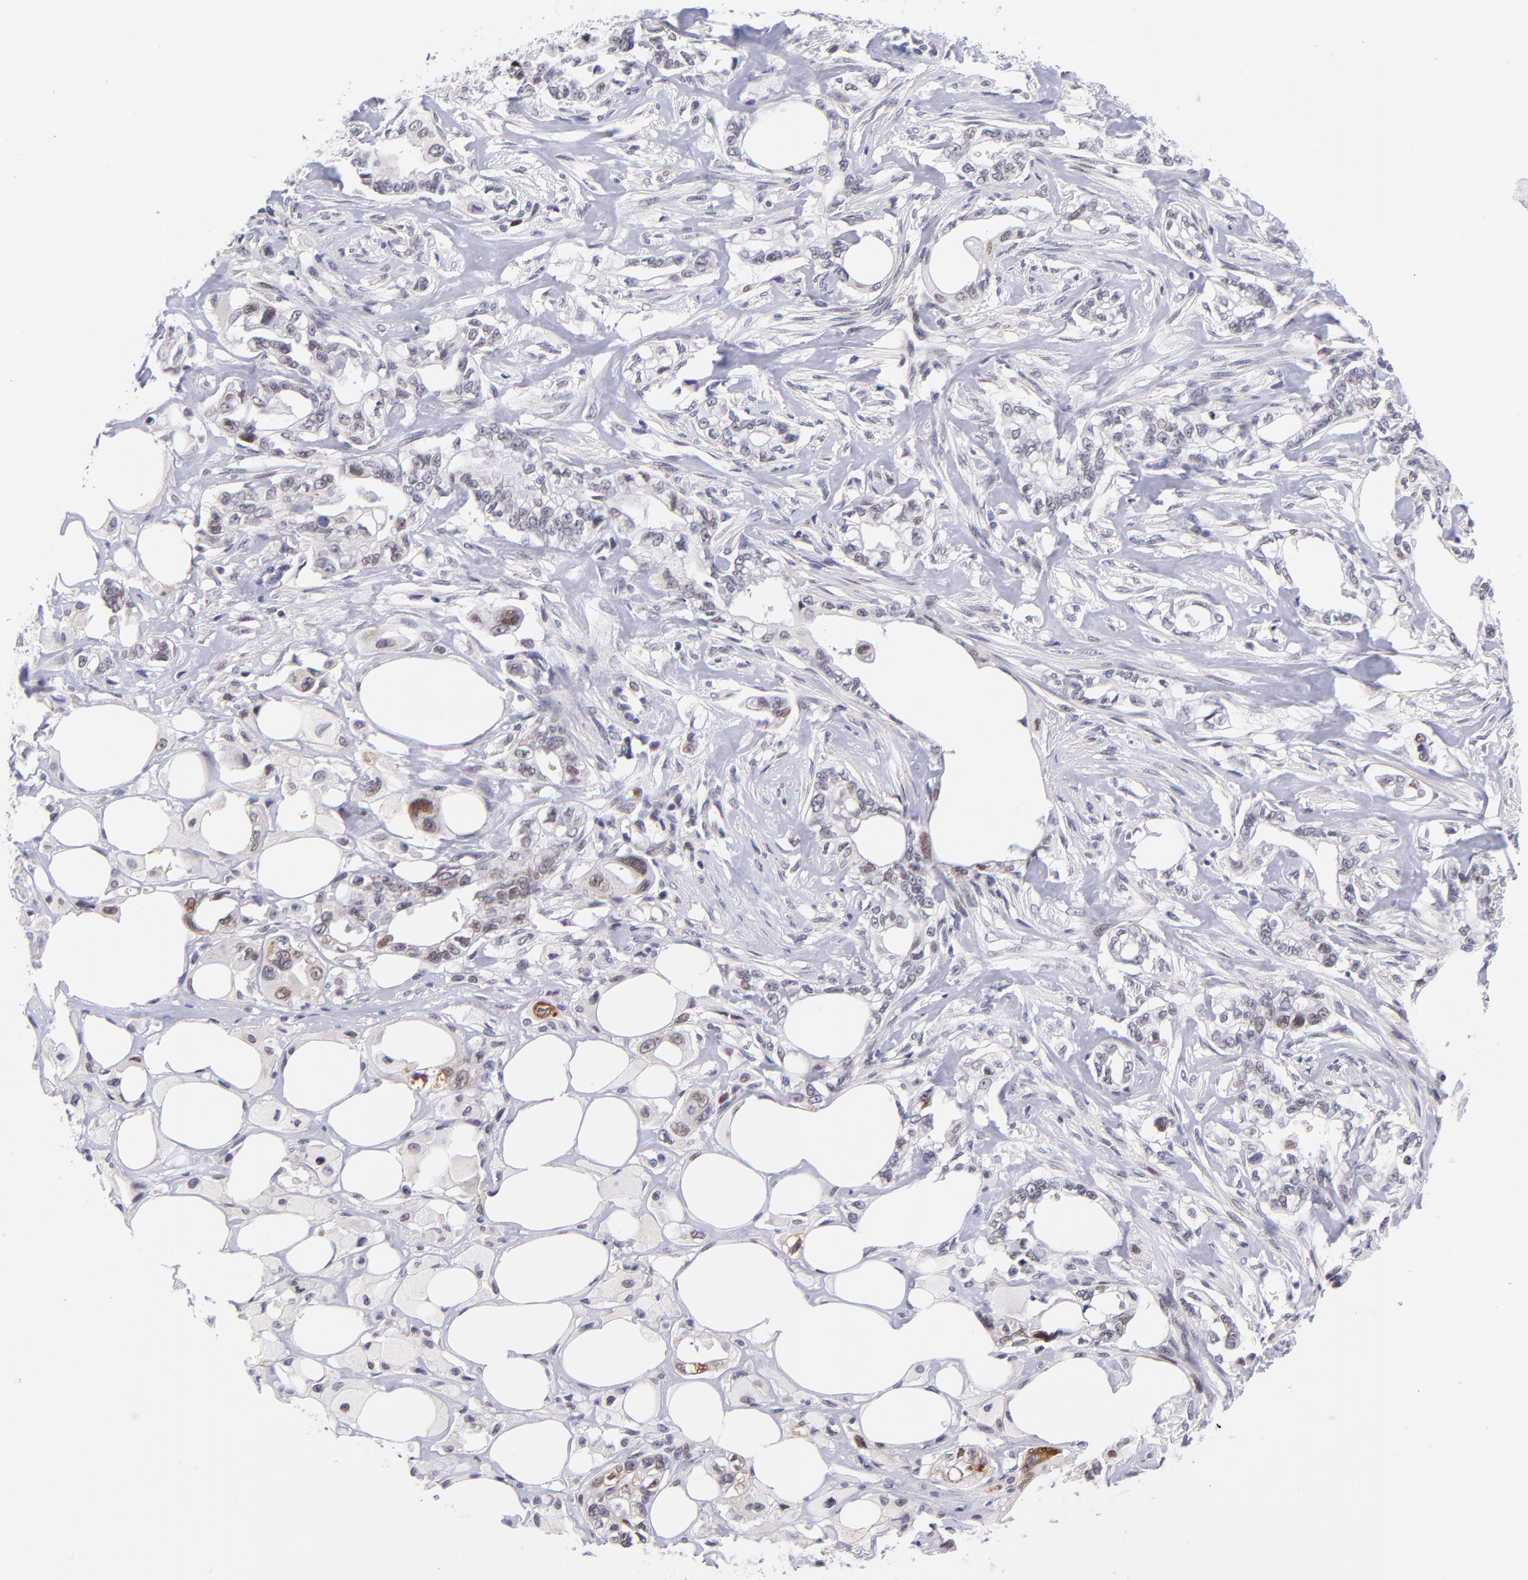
{"staining": {"intensity": "weak", "quantity": "25%-75%", "location": "nuclear"}, "tissue": "pancreatic cancer", "cell_type": "Tumor cells", "image_type": "cancer", "snomed": [{"axis": "morphology", "description": "Normal tissue, NOS"}, {"axis": "topography", "description": "Pancreas"}], "caption": "IHC (DAB) staining of pancreatic cancer exhibits weak nuclear protein staining in approximately 25%-75% of tumor cells.", "gene": "SOX6", "patient": {"sex": "male", "age": 42}}